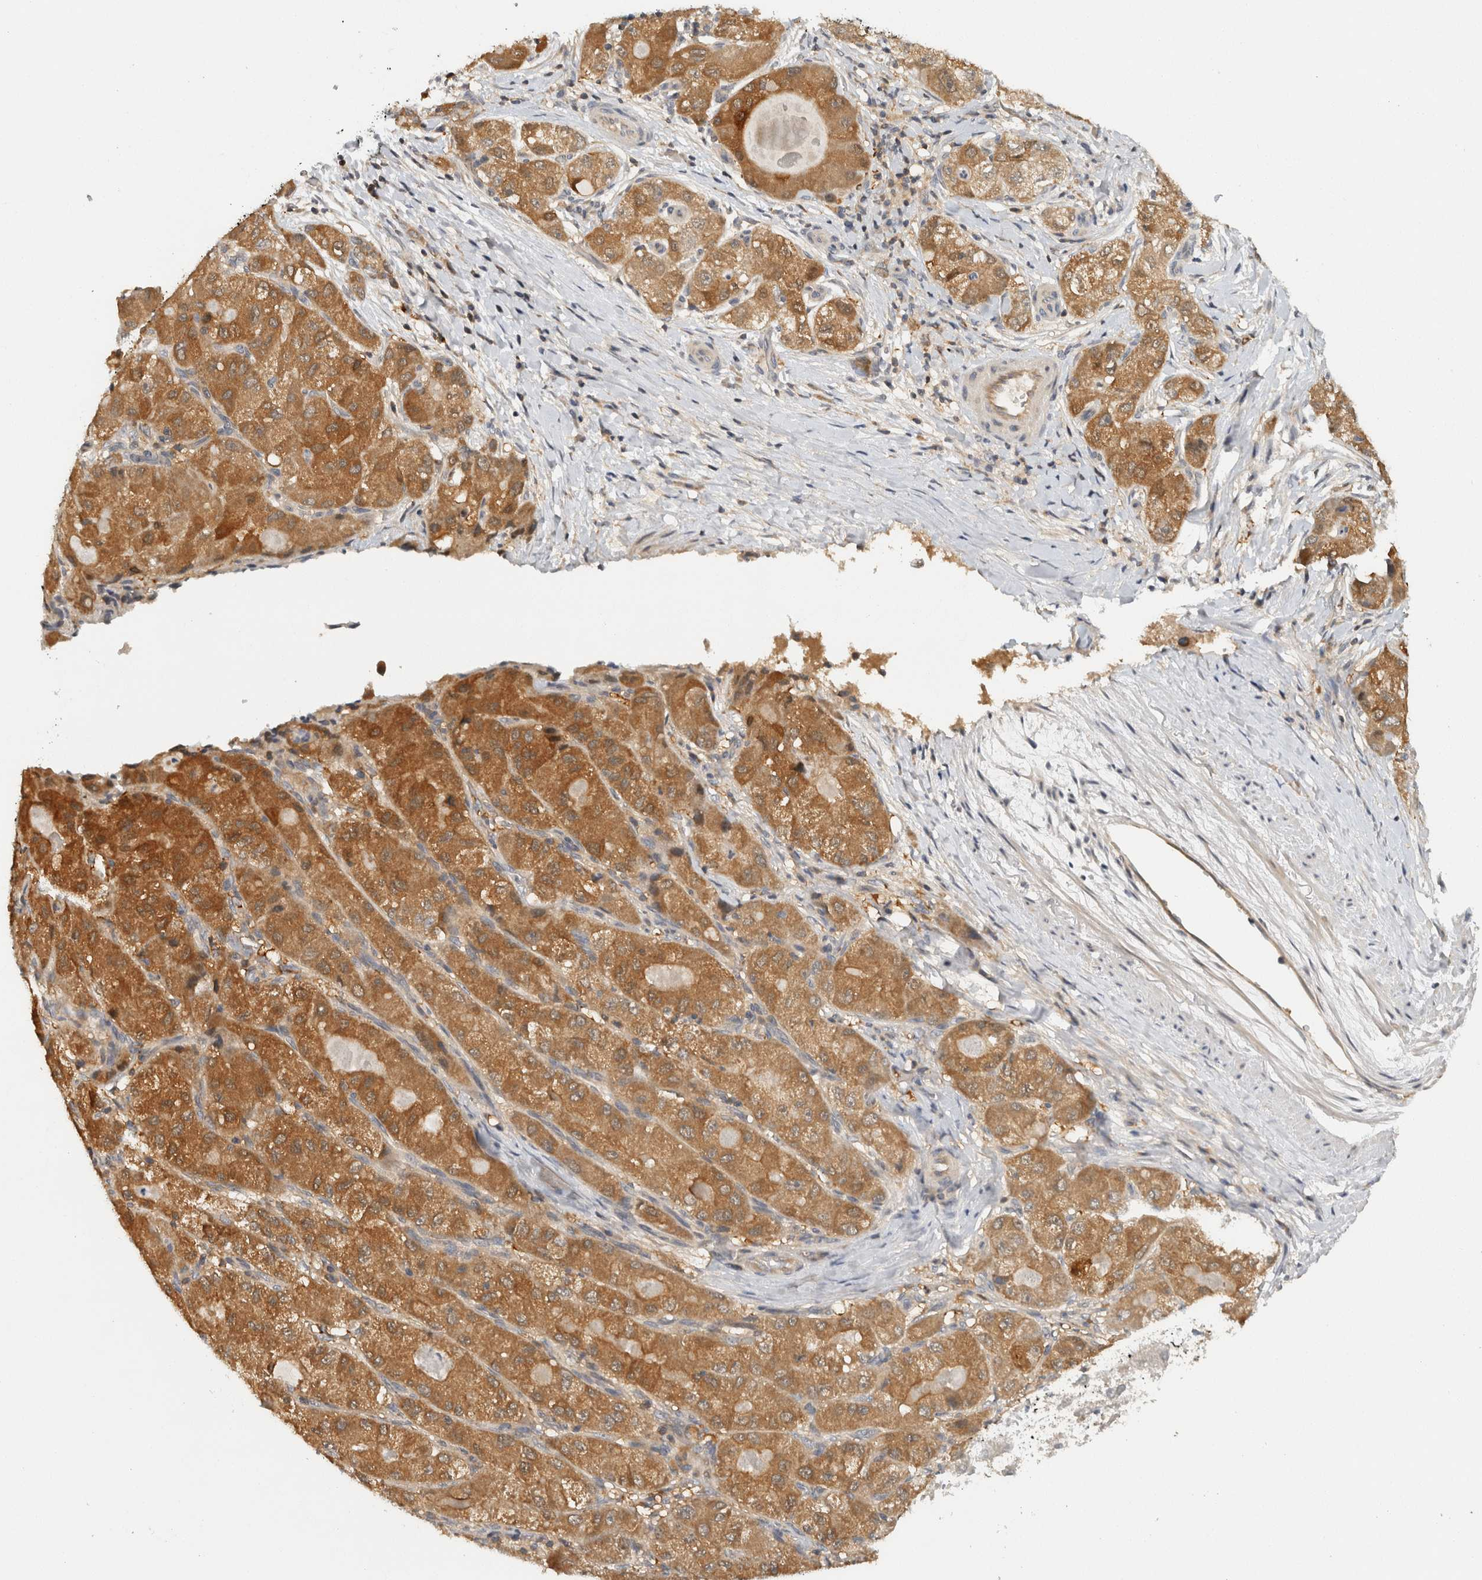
{"staining": {"intensity": "moderate", "quantity": ">75%", "location": "cytoplasmic/membranous"}, "tissue": "liver cancer", "cell_type": "Tumor cells", "image_type": "cancer", "snomed": [{"axis": "morphology", "description": "Carcinoma, Hepatocellular, NOS"}, {"axis": "topography", "description": "Liver"}], "caption": "The photomicrograph reveals immunohistochemical staining of liver cancer. There is moderate cytoplasmic/membranous staining is present in about >75% of tumor cells. The staining was performed using DAB, with brown indicating positive protein expression. Nuclei are stained blue with hematoxylin.", "gene": "ACAT2", "patient": {"sex": "male", "age": 80}}